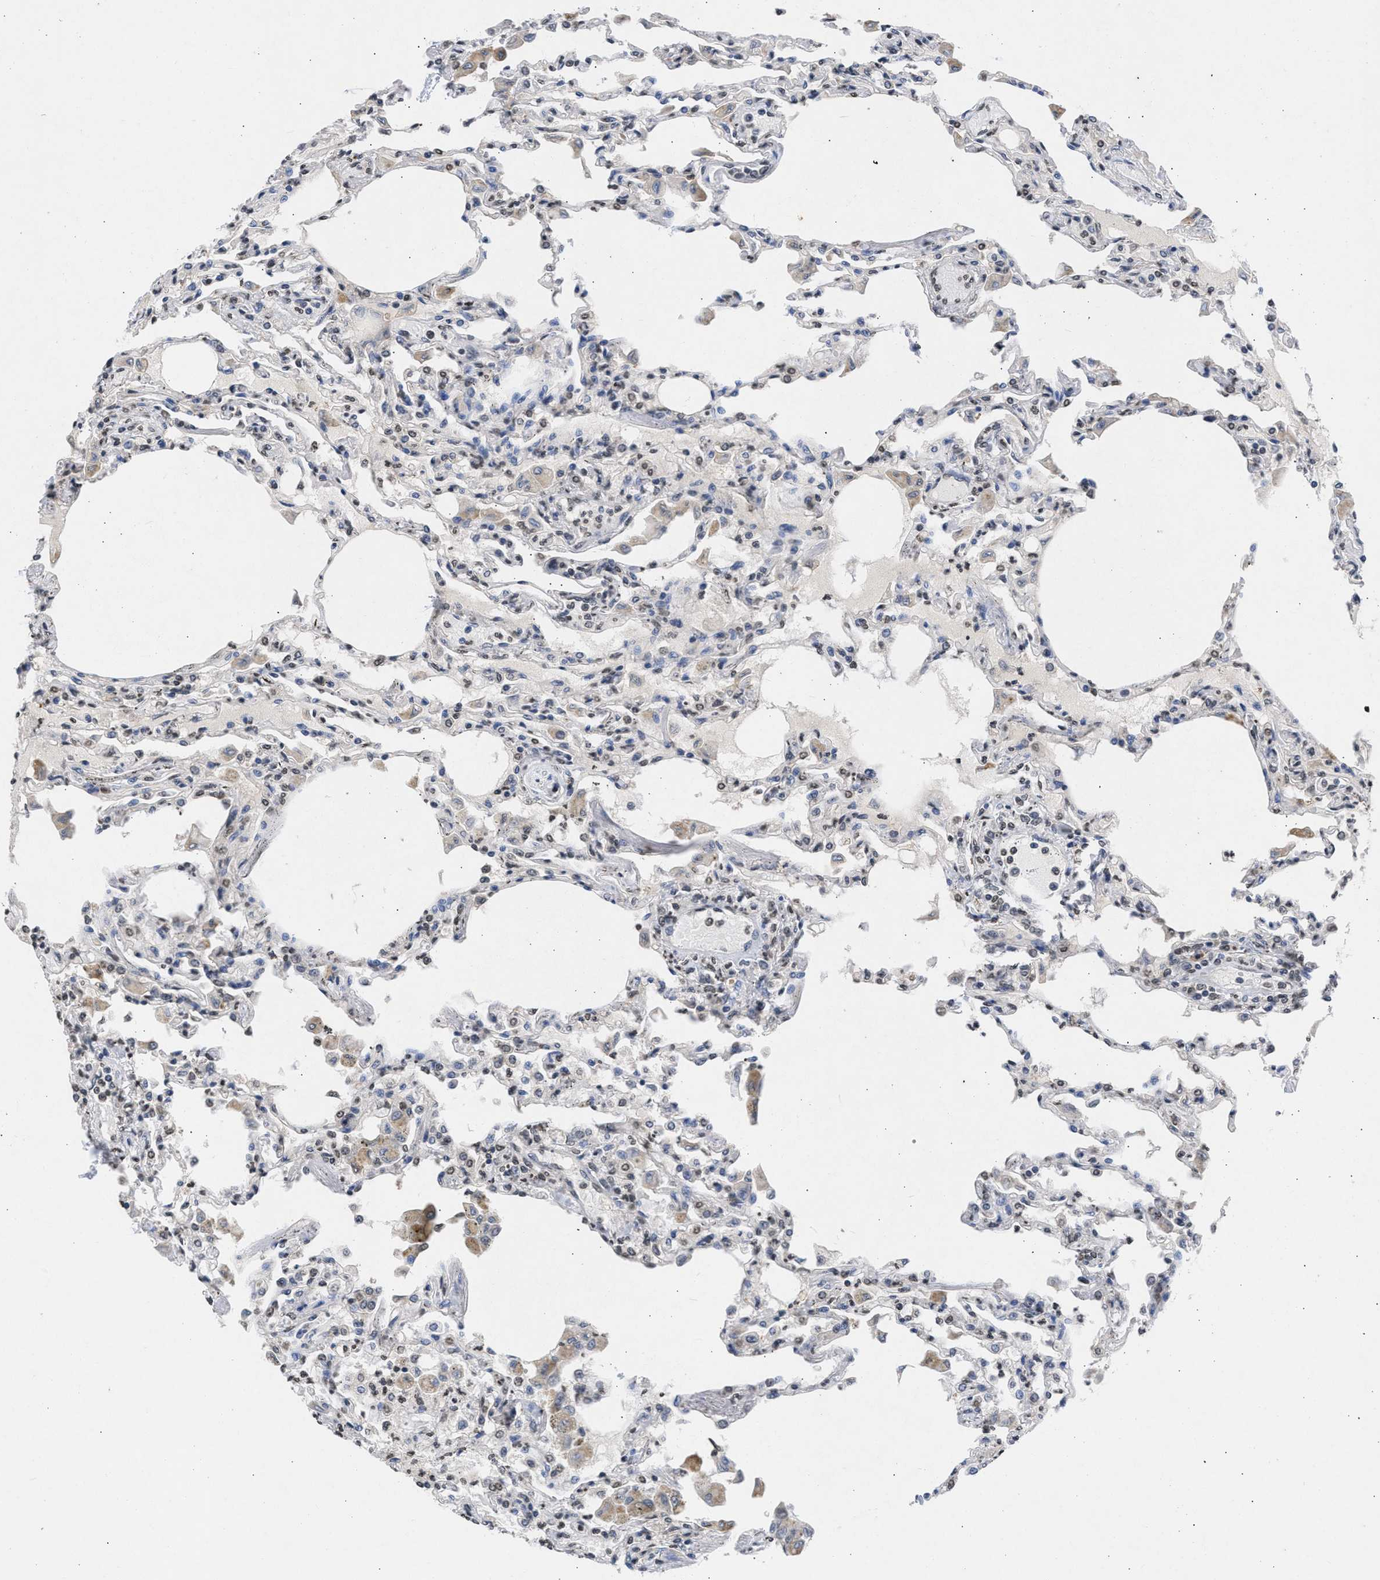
{"staining": {"intensity": "moderate", "quantity": "25%-75%", "location": "nuclear"}, "tissue": "lung", "cell_type": "Alveolar cells", "image_type": "normal", "snomed": [{"axis": "morphology", "description": "Normal tissue, NOS"}, {"axis": "topography", "description": "Bronchus"}, {"axis": "topography", "description": "Lung"}], "caption": "The photomicrograph exhibits staining of normal lung, revealing moderate nuclear protein positivity (brown color) within alveolar cells. Nuclei are stained in blue.", "gene": "NUP35", "patient": {"sex": "female", "age": 49}}